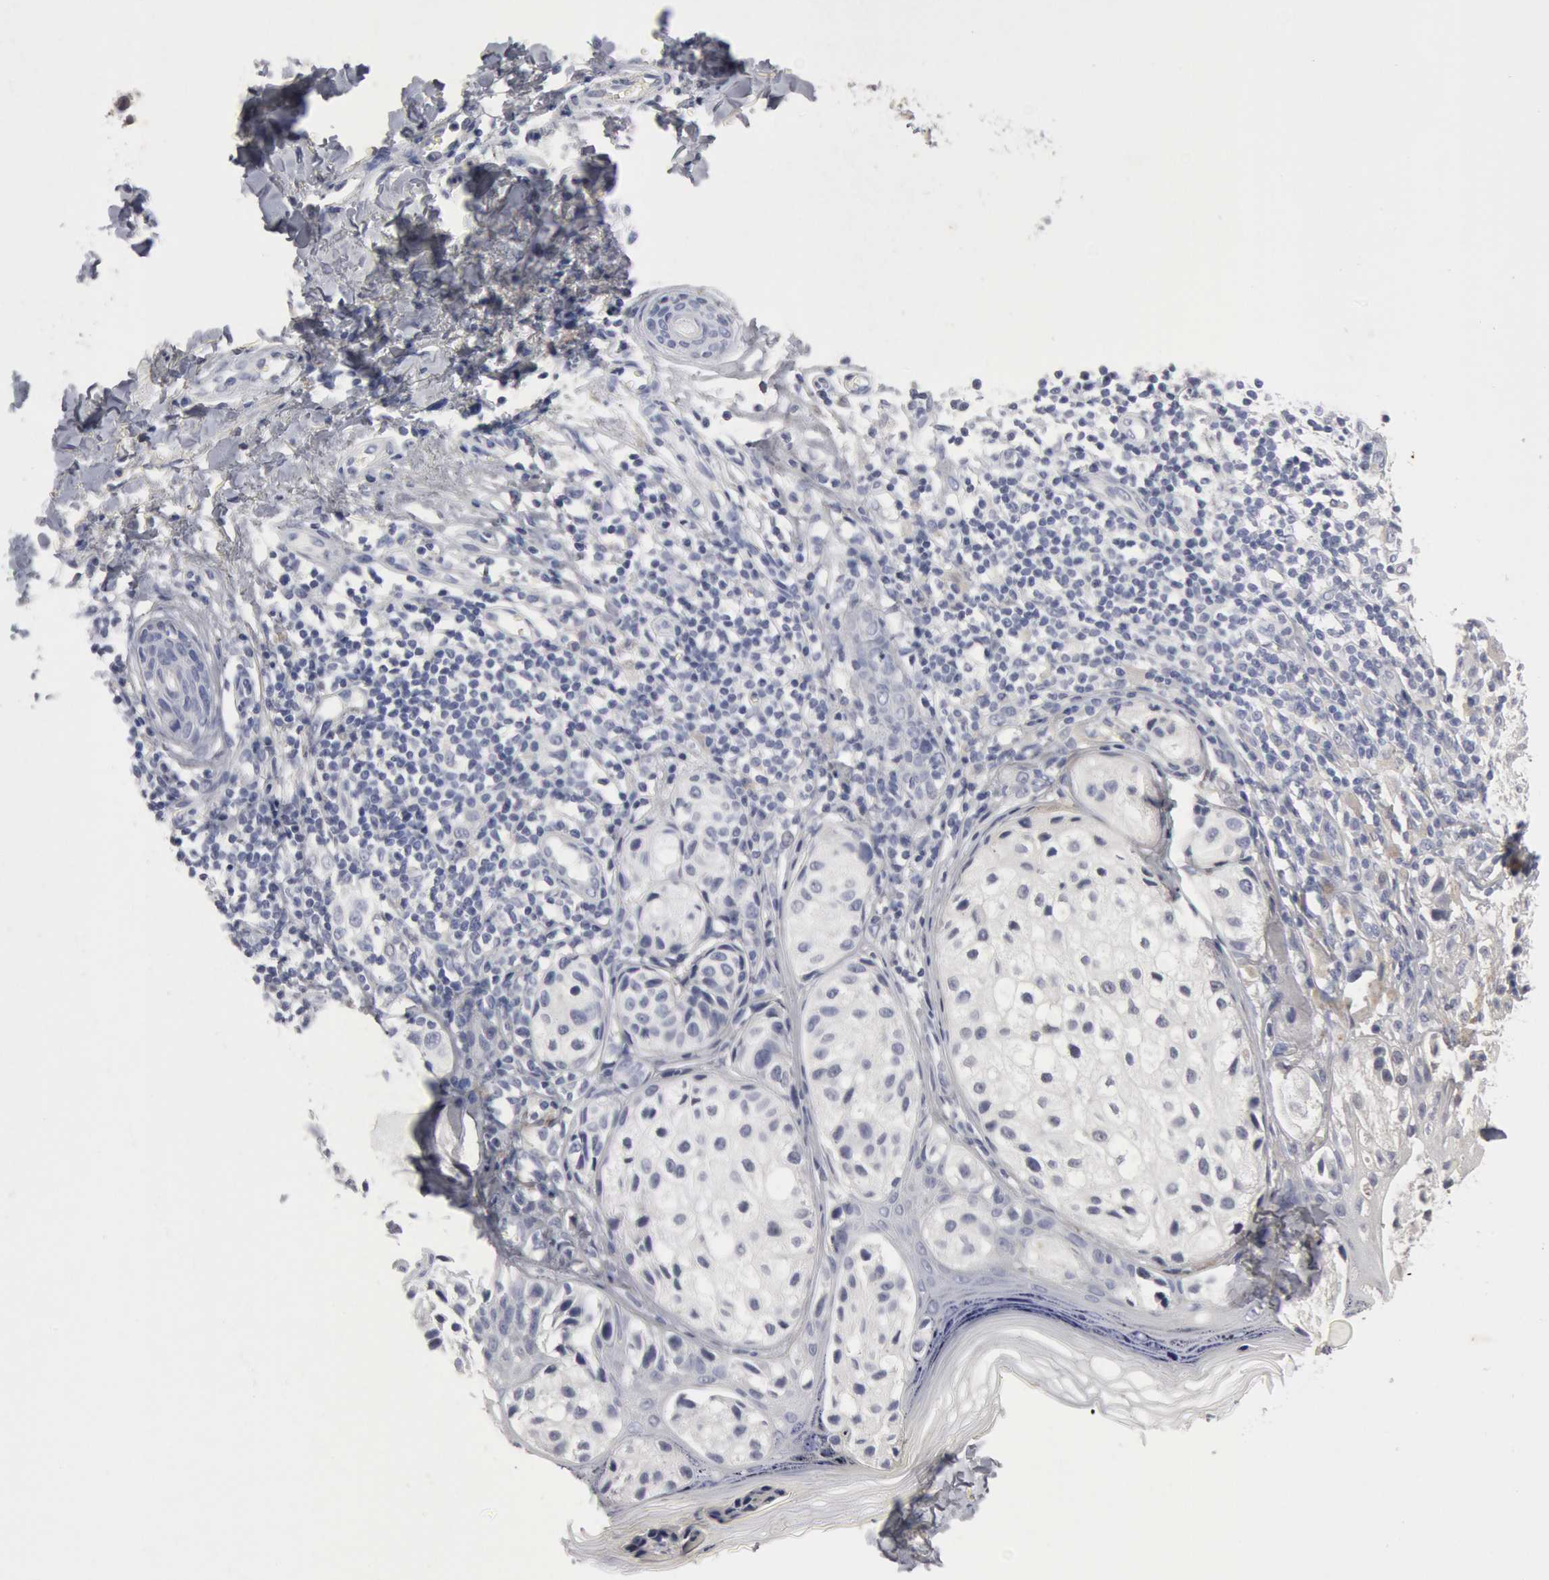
{"staining": {"intensity": "negative", "quantity": "none", "location": "none"}, "tissue": "melanoma", "cell_type": "Tumor cells", "image_type": "cancer", "snomed": [{"axis": "morphology", "description": "Malignant melanoma, NOS"}, {"axis": "topography", "description": "Skin"}], "caption": "A high-resolution photomicrograph shows immunohistochemistry (IHC) staining of melanoma, which displays no significant expression in tumor cells.", "gene": "FOXA2", "patient": {"sex": "male", "age": 23}}